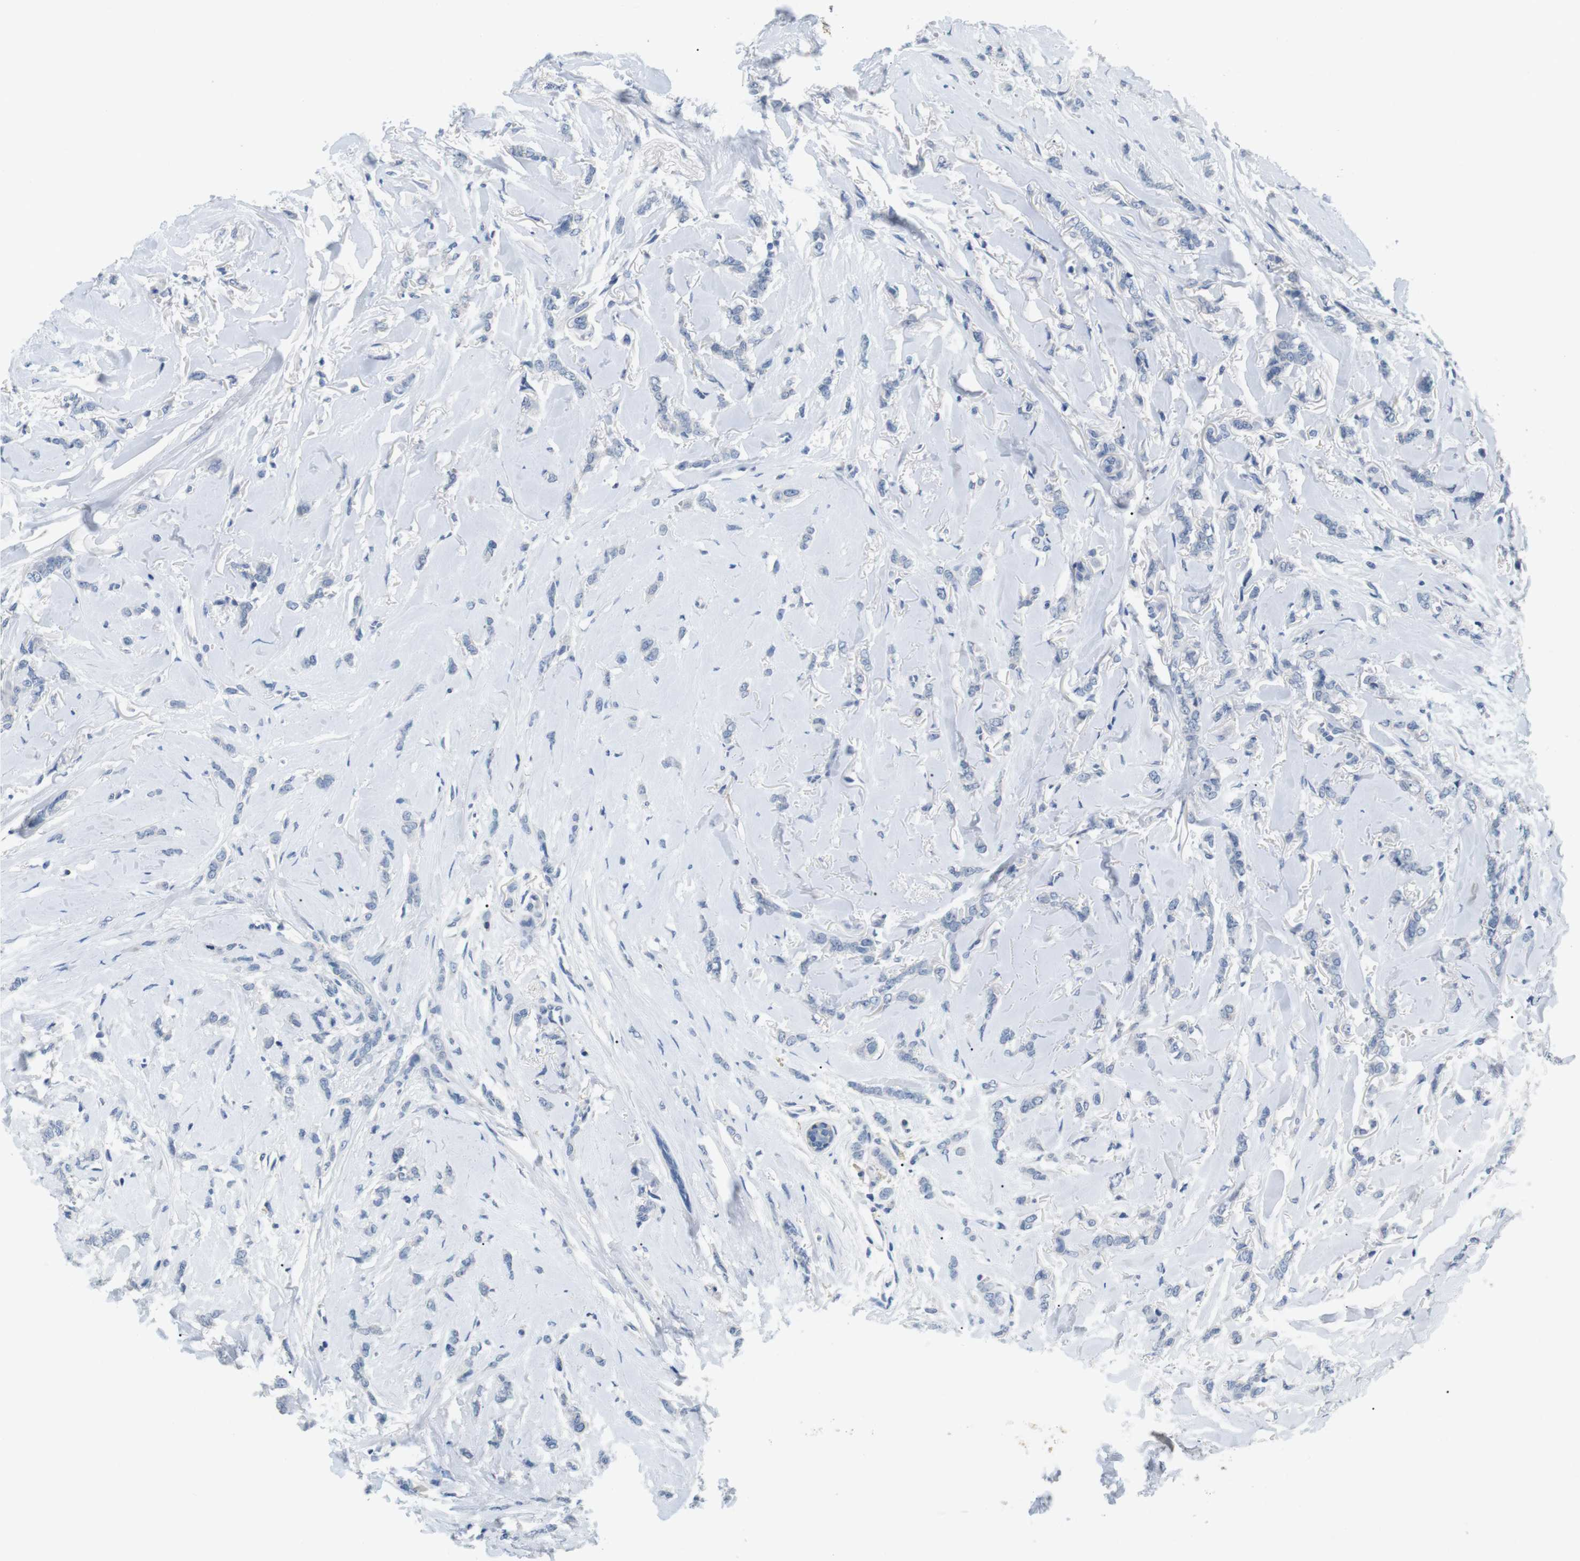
{"staining": {"intensity": "negative", "quantity": "none", "location": "none"}, "tissue": "breast cancer", "cell_type": "Tumor cells", "image_type": "cancer", "snomed": [{"axis": "morphology", "description": "Lobular carcinoma"}, {"axis": "topography", "description": "Skin"}, {"axis": "topography", "description": "Breast"}], "caption": "IHC of human lobular carcinoma (breast) exhibits no staining in tumor cells.", "gene": "FCGRT", "patient": {"sex": "female", "age": 46}}